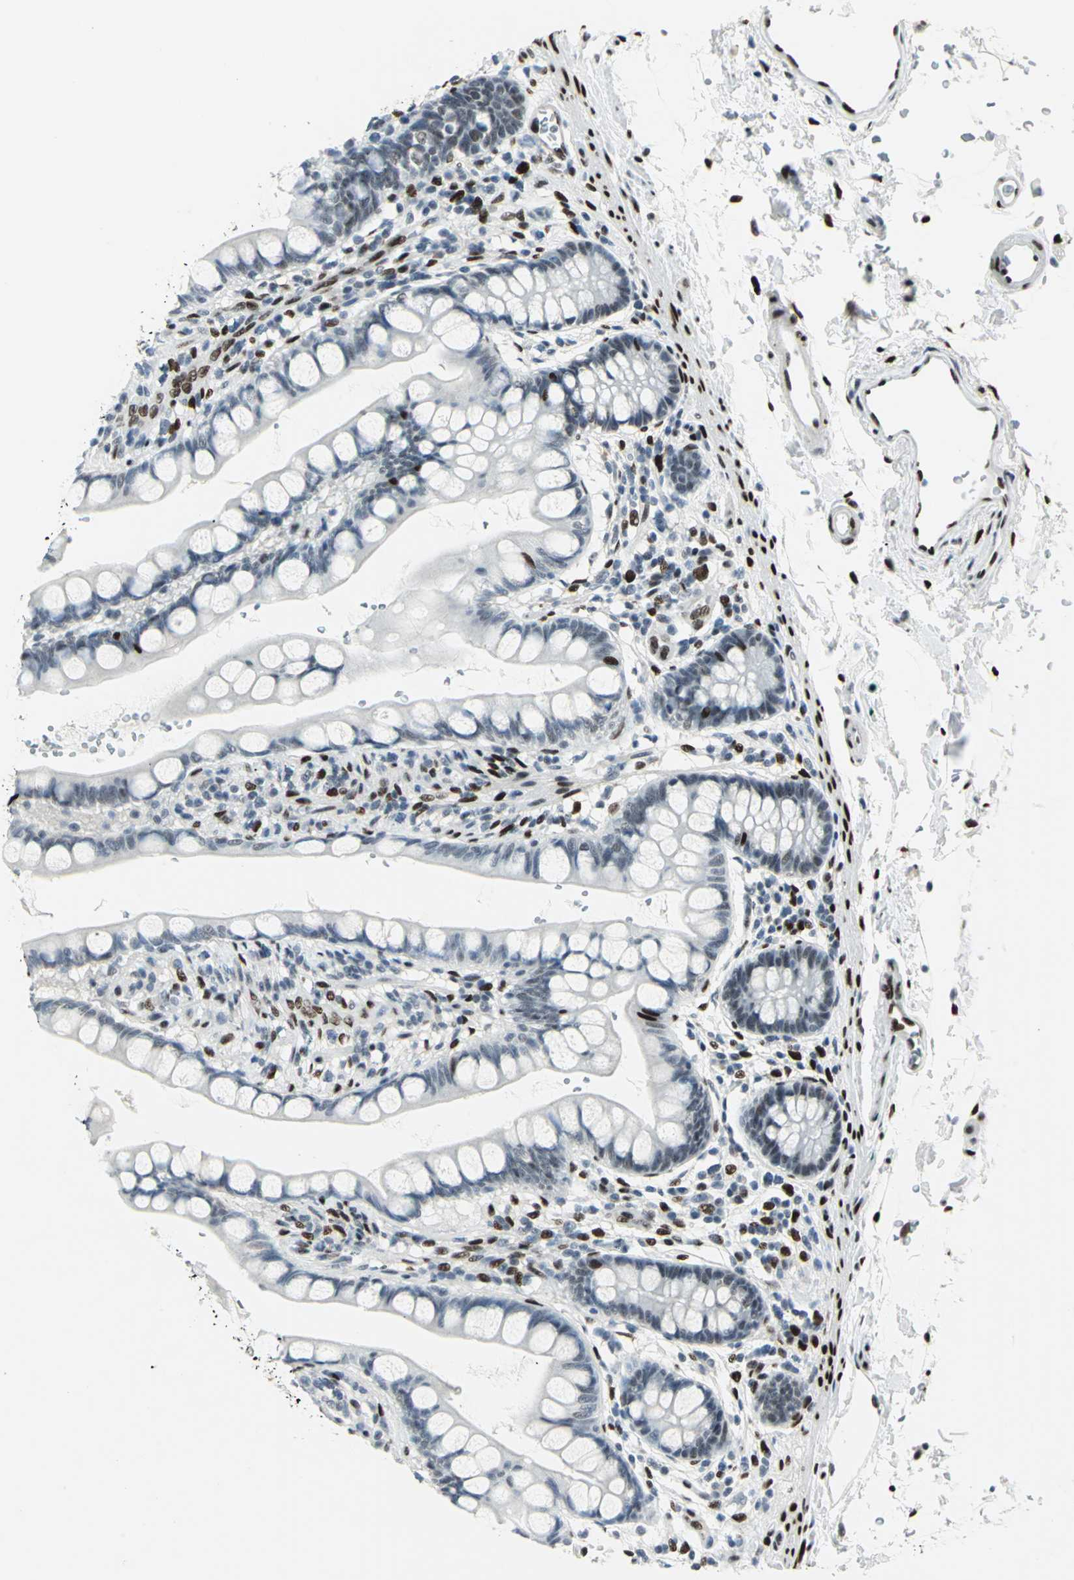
{"staining": {"intensity": "weak", "quantity": "<25%", "location": "nuclear"}, "tissue": "small intestine", "cell_type": "Glandular cells", "image_type": "normal", "snomed": [{"axis": "morphology", "description": "Normal tissue, NOS"}, {"axis": "topography", "description": "Small intestine"}], "caption": "Immunohistochemistry (IHC) image of unremarkable human small intestine stained for a protein (brown), which exhibits no positivity in glandular cells. (DAB immunohistochemistry (IHC), high magnification).", "gene": "MEIS2", "patient": {"sex": "female", "age": 58}}